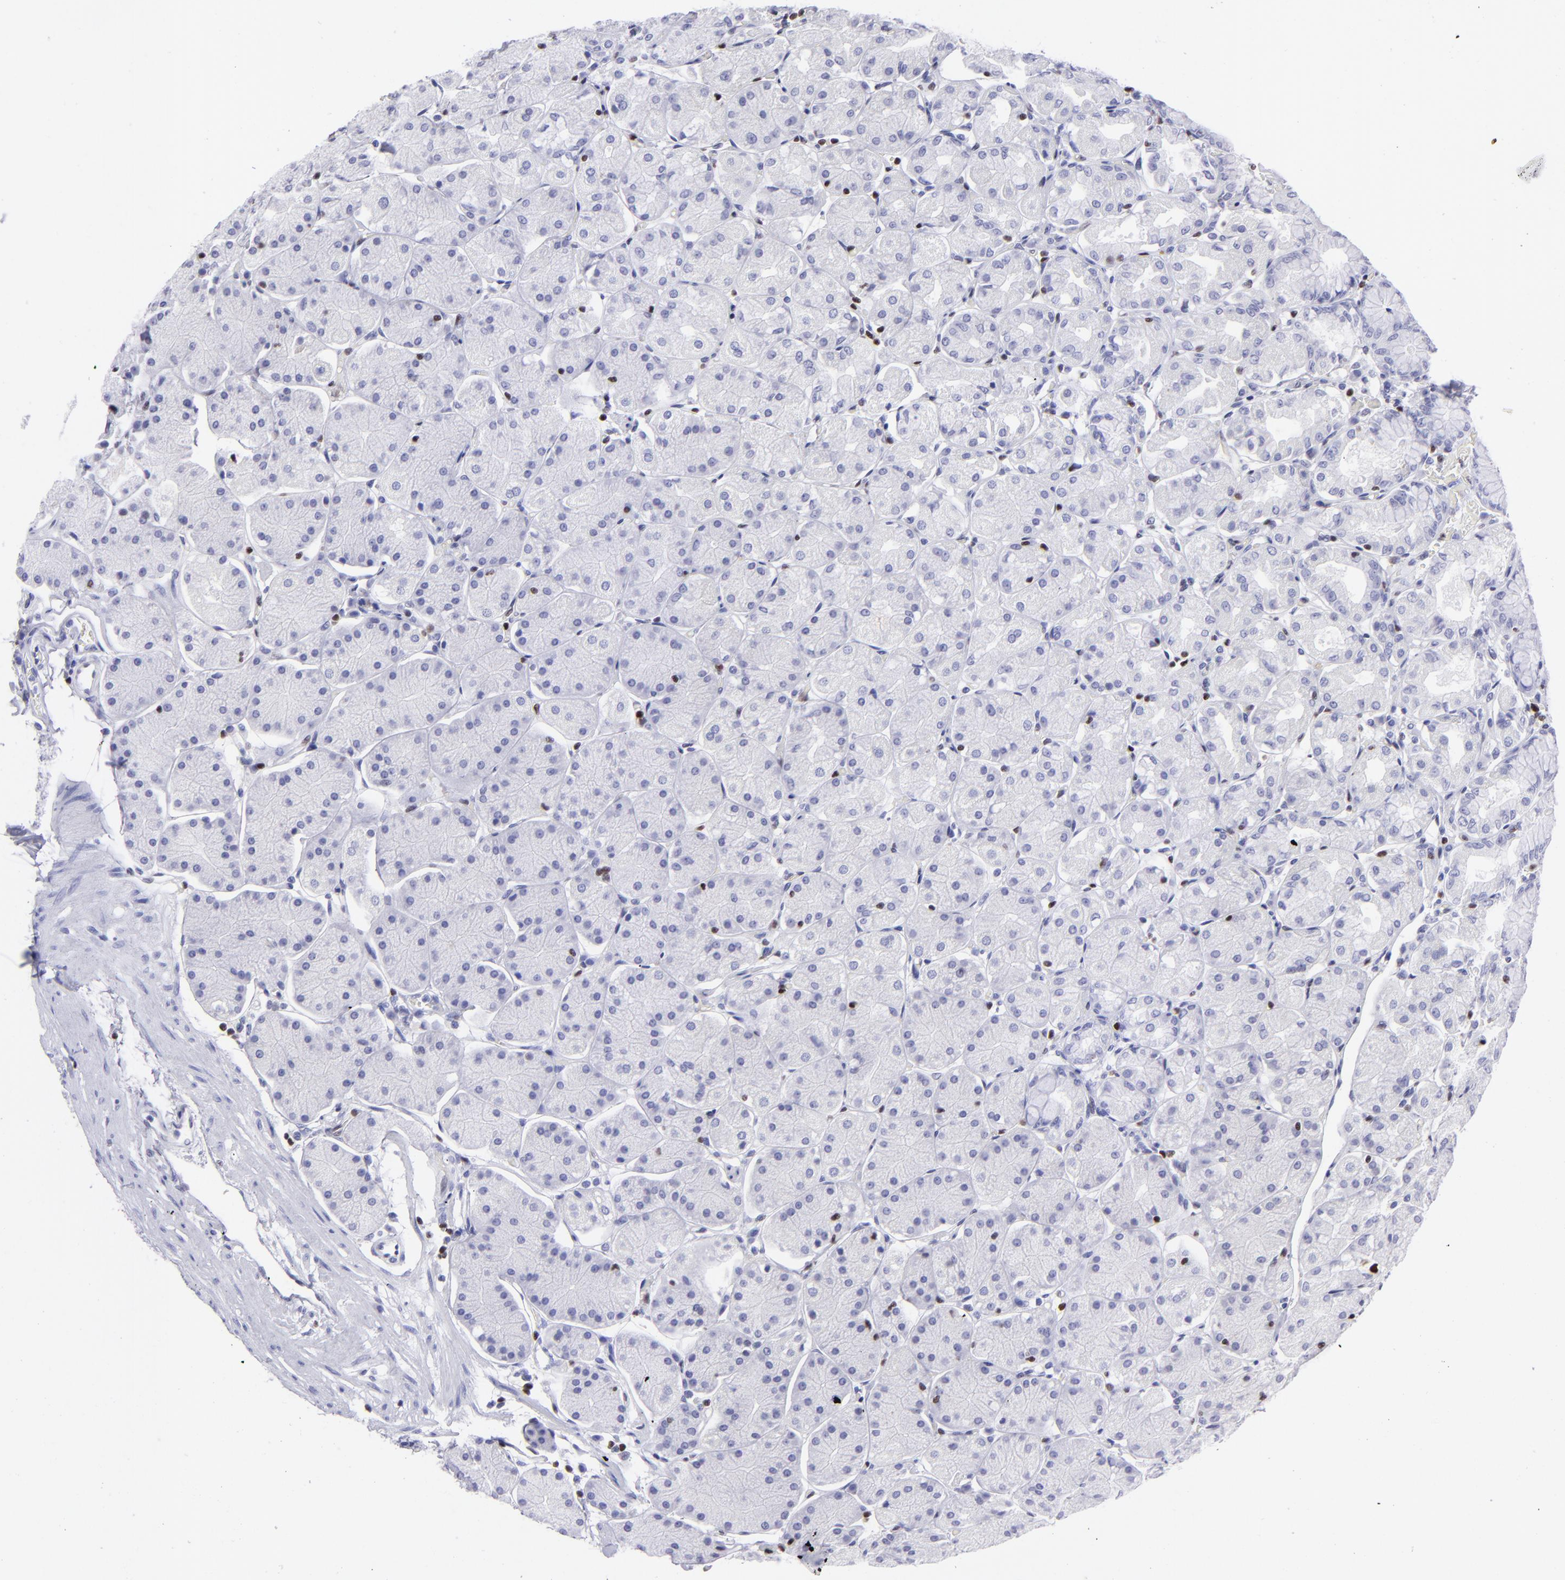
{"staining": {"intensity": "negative", "quantity": "none", "location": "none"}, "tissue": "stomach", "cell_type": "Glandular cells", "image_type": "normal", "snomed": [{"axis": "morphology", "description": "Normal tissue, NOS"}, {"axis": "topography", "description": "Stomach, upper"}, {"axis": "topography", "description": "Stomach"}], "caption": "Glandular cells show no significant protein positivity in benign stomach. (Stains: DAB IHC with hematoxylin counter stain, Microscopy: brightfield microscopy at high magnification).", "gene": "ETS1", "patient": {"sex": "male", "age": 76}}